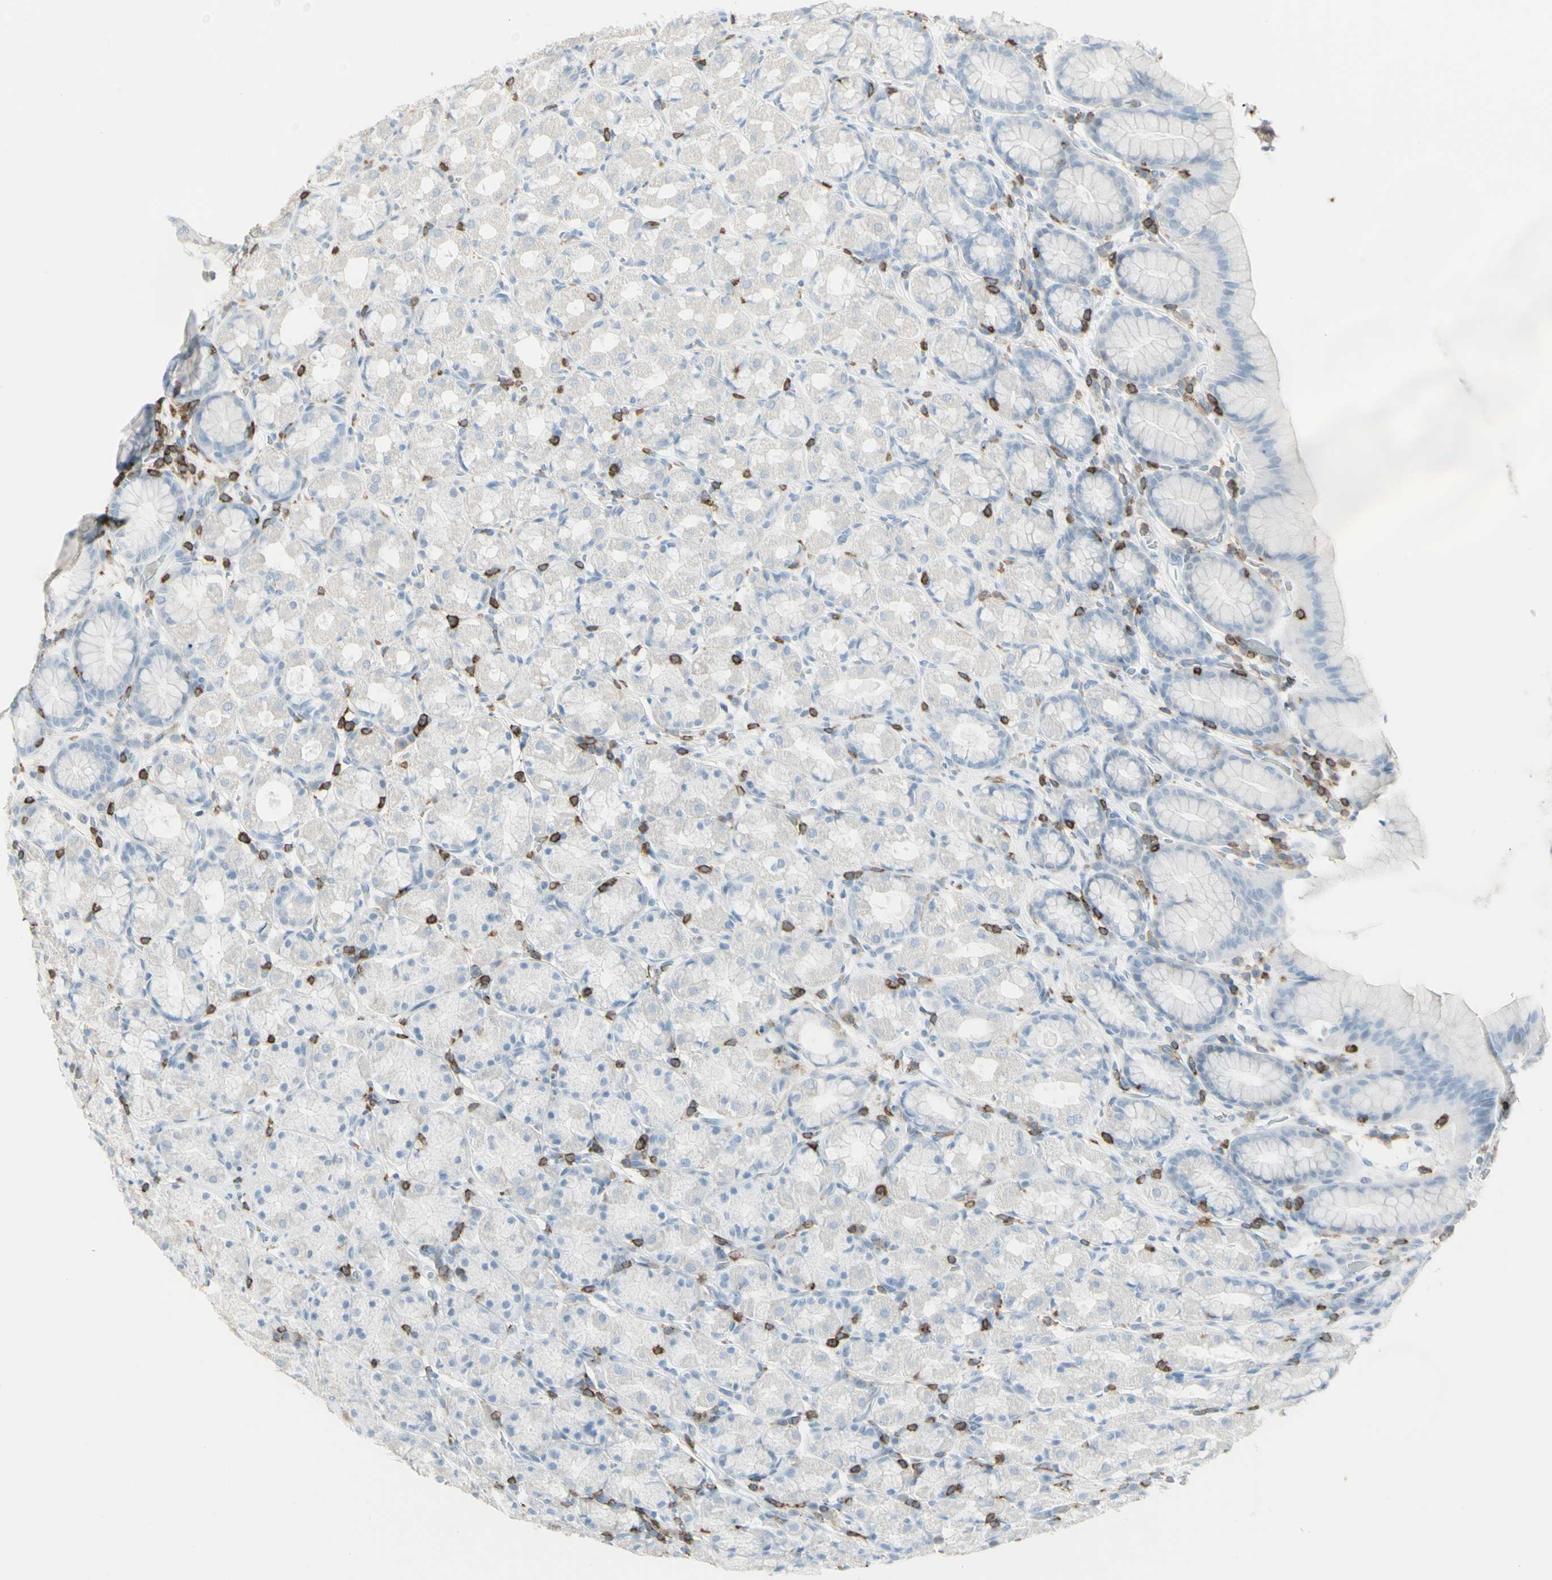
{"staining": {"intensity": "negative", "quantity": "none", "location": "none"}, "tissue": "stomach", "cell_type": "Glandular cells", "image_type": "normal", "snomed": [{"axis": "morphology", "description": "Normal tissue, NOS"}, {"axis": "topography", "description": "Stomach, upper"}], "caption": "DAB (3,3'-diaminobenzidine) immunohistochemical staining of normal human stomach shows no significant expression in glandular cells.", "gene": "NRG1", "patient": {"sex": "male", "age": 68}}